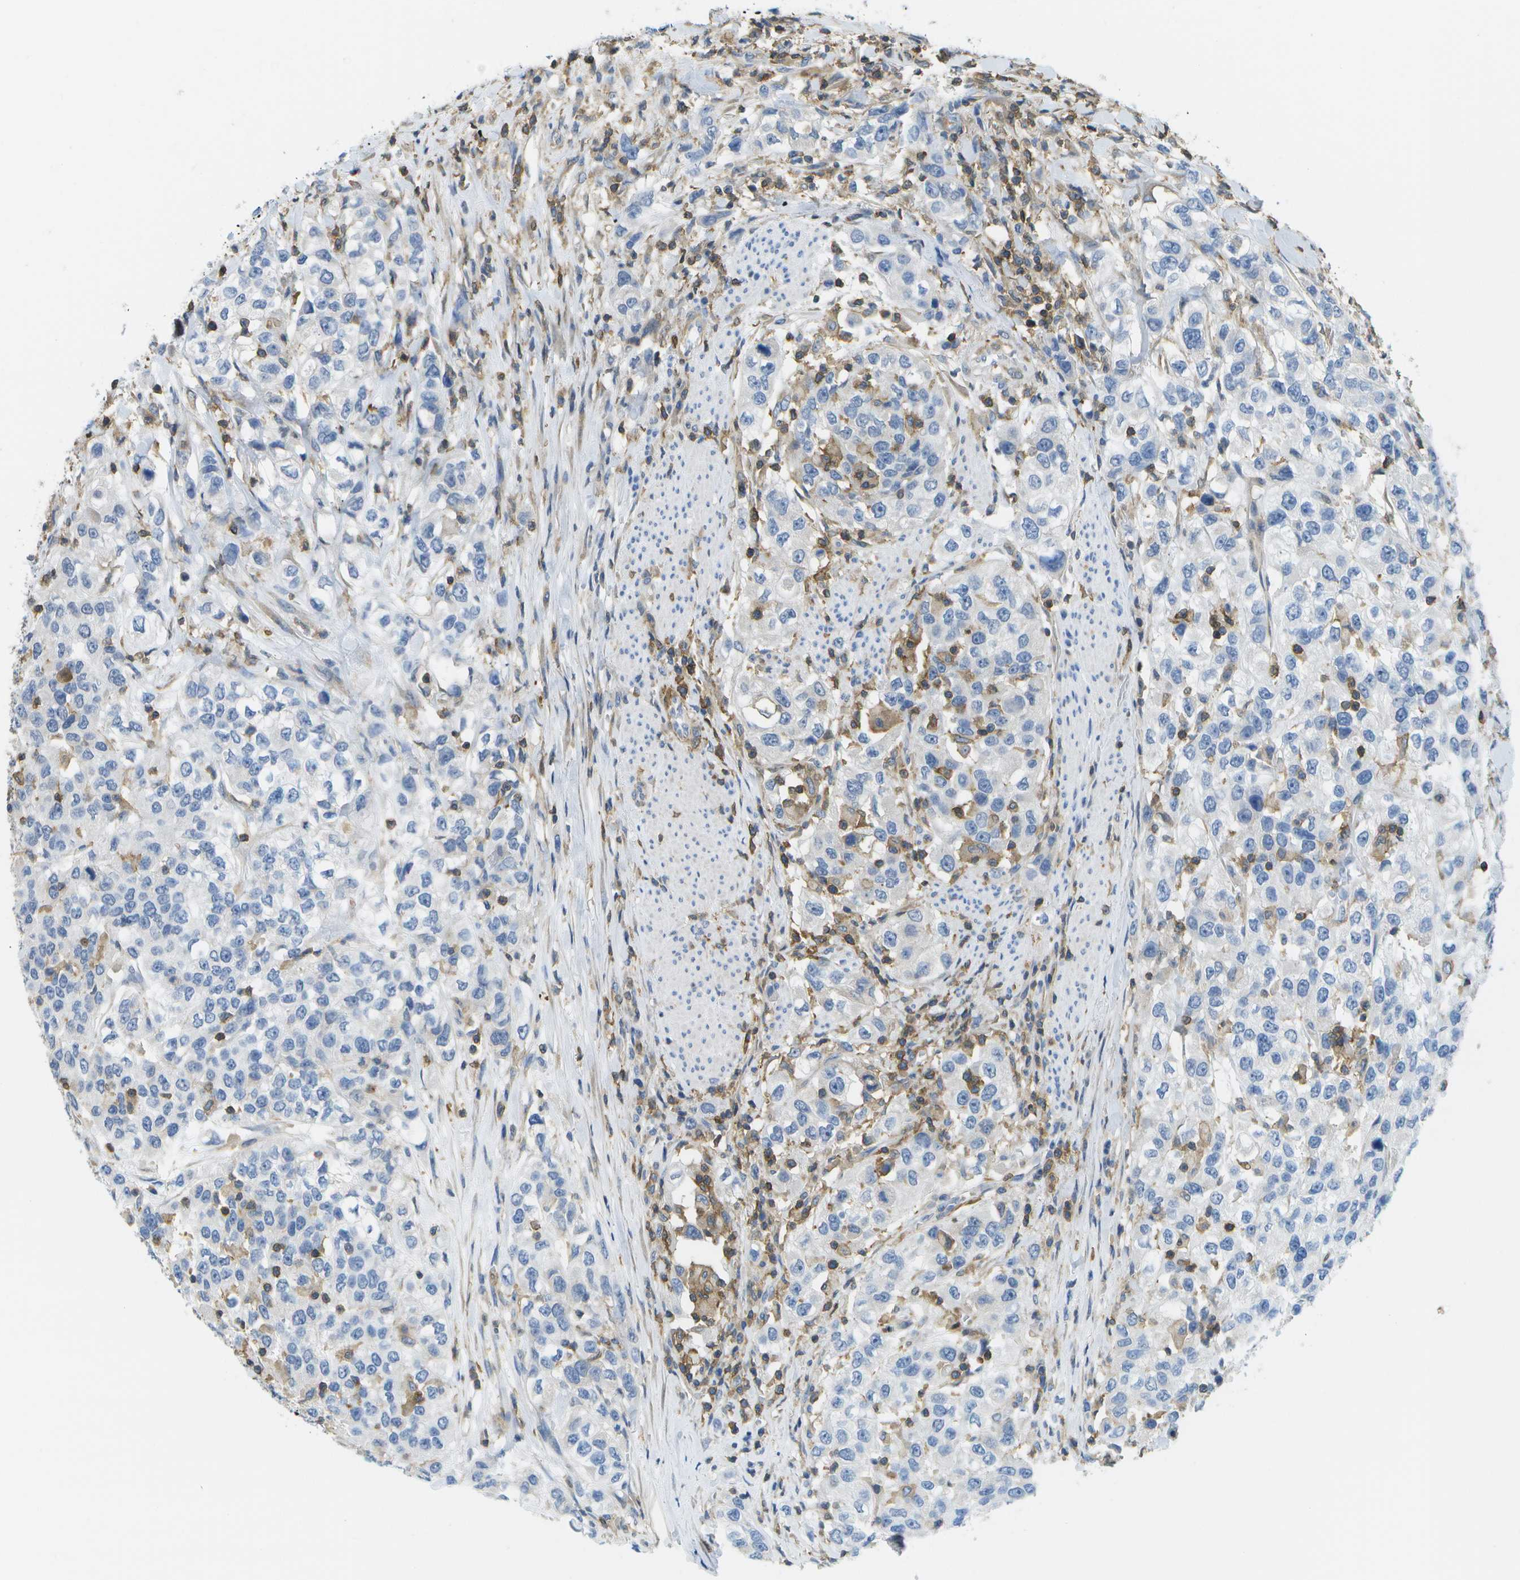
{"staining": {"intensity": "negative", "quantity": "none", "location": "none"}, "tissue": "urothelial cancer", "cell_type": "Tumor cells", "image_type": "cancer", "snomed": [{"axis": "morphology", "description": "Urothelial carcinoma, High grade"}, {"axis": "topography", "description": "Urinary bladder"}], "caption": "A photomicrograph of urothelial cancer stained for a protein exhibits no brown staining in tumor cells.", "gene": "RCSD1", "patient": {"sex": "female", "age": 80}}